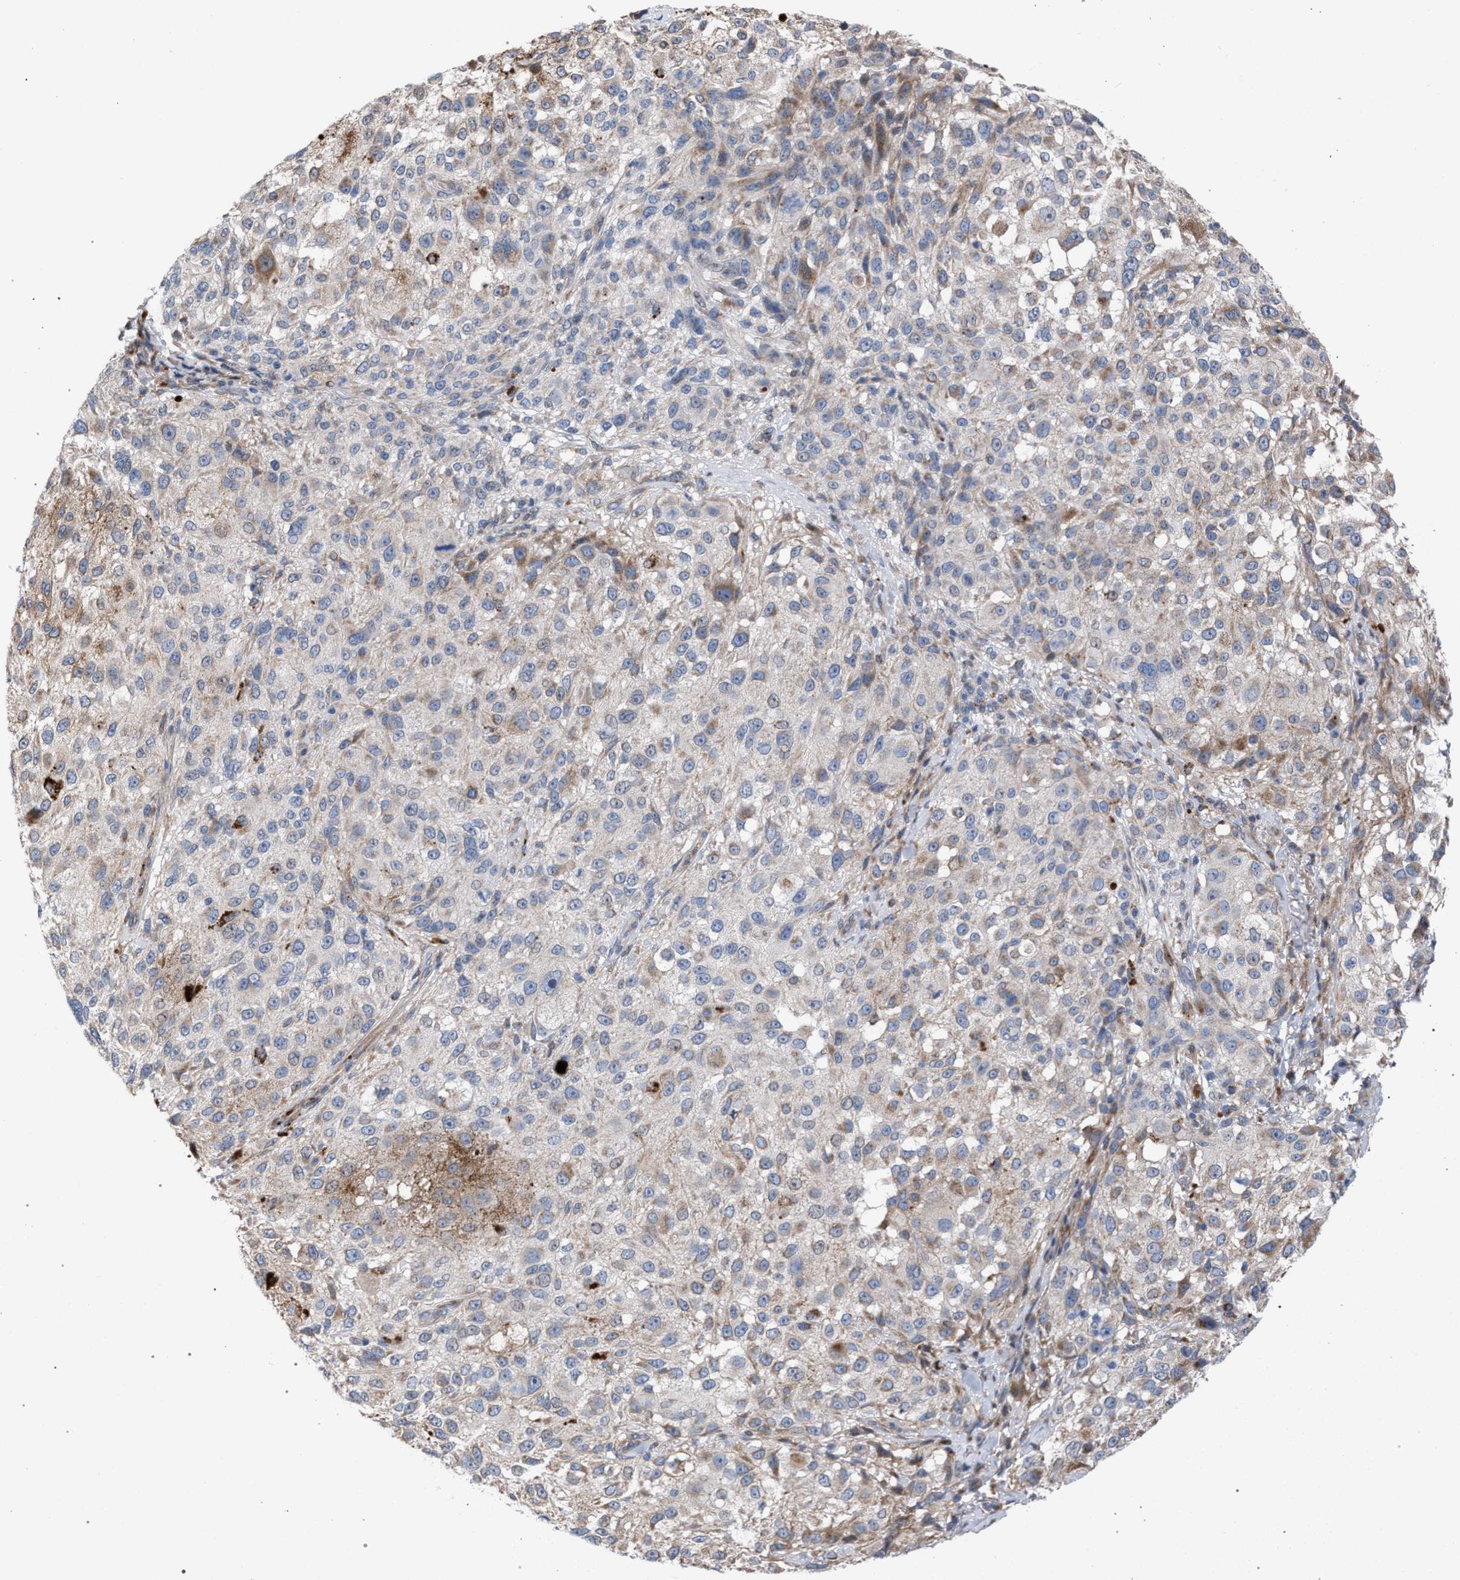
{"staining": {"intensity": "weak", "quantity": "<25%", "location": "cytoplasmic/membranous"}, "tissue": "melanoma", "cell_type": "Tumor cells", "image_type": "cancer", "snomed": [{"axis": "morphology", "description": "Necrosis, NOS"}, {"axis": "morphology", "description": "Malignant melanoma, NOS"}, {"axis": "topography", "description": "Skin"}], "caption": "Tumor cells are negative for protein expression in human malignant melanoma.", "gene": "RNF135", "patient": {"sex": "female", "age": 87}}